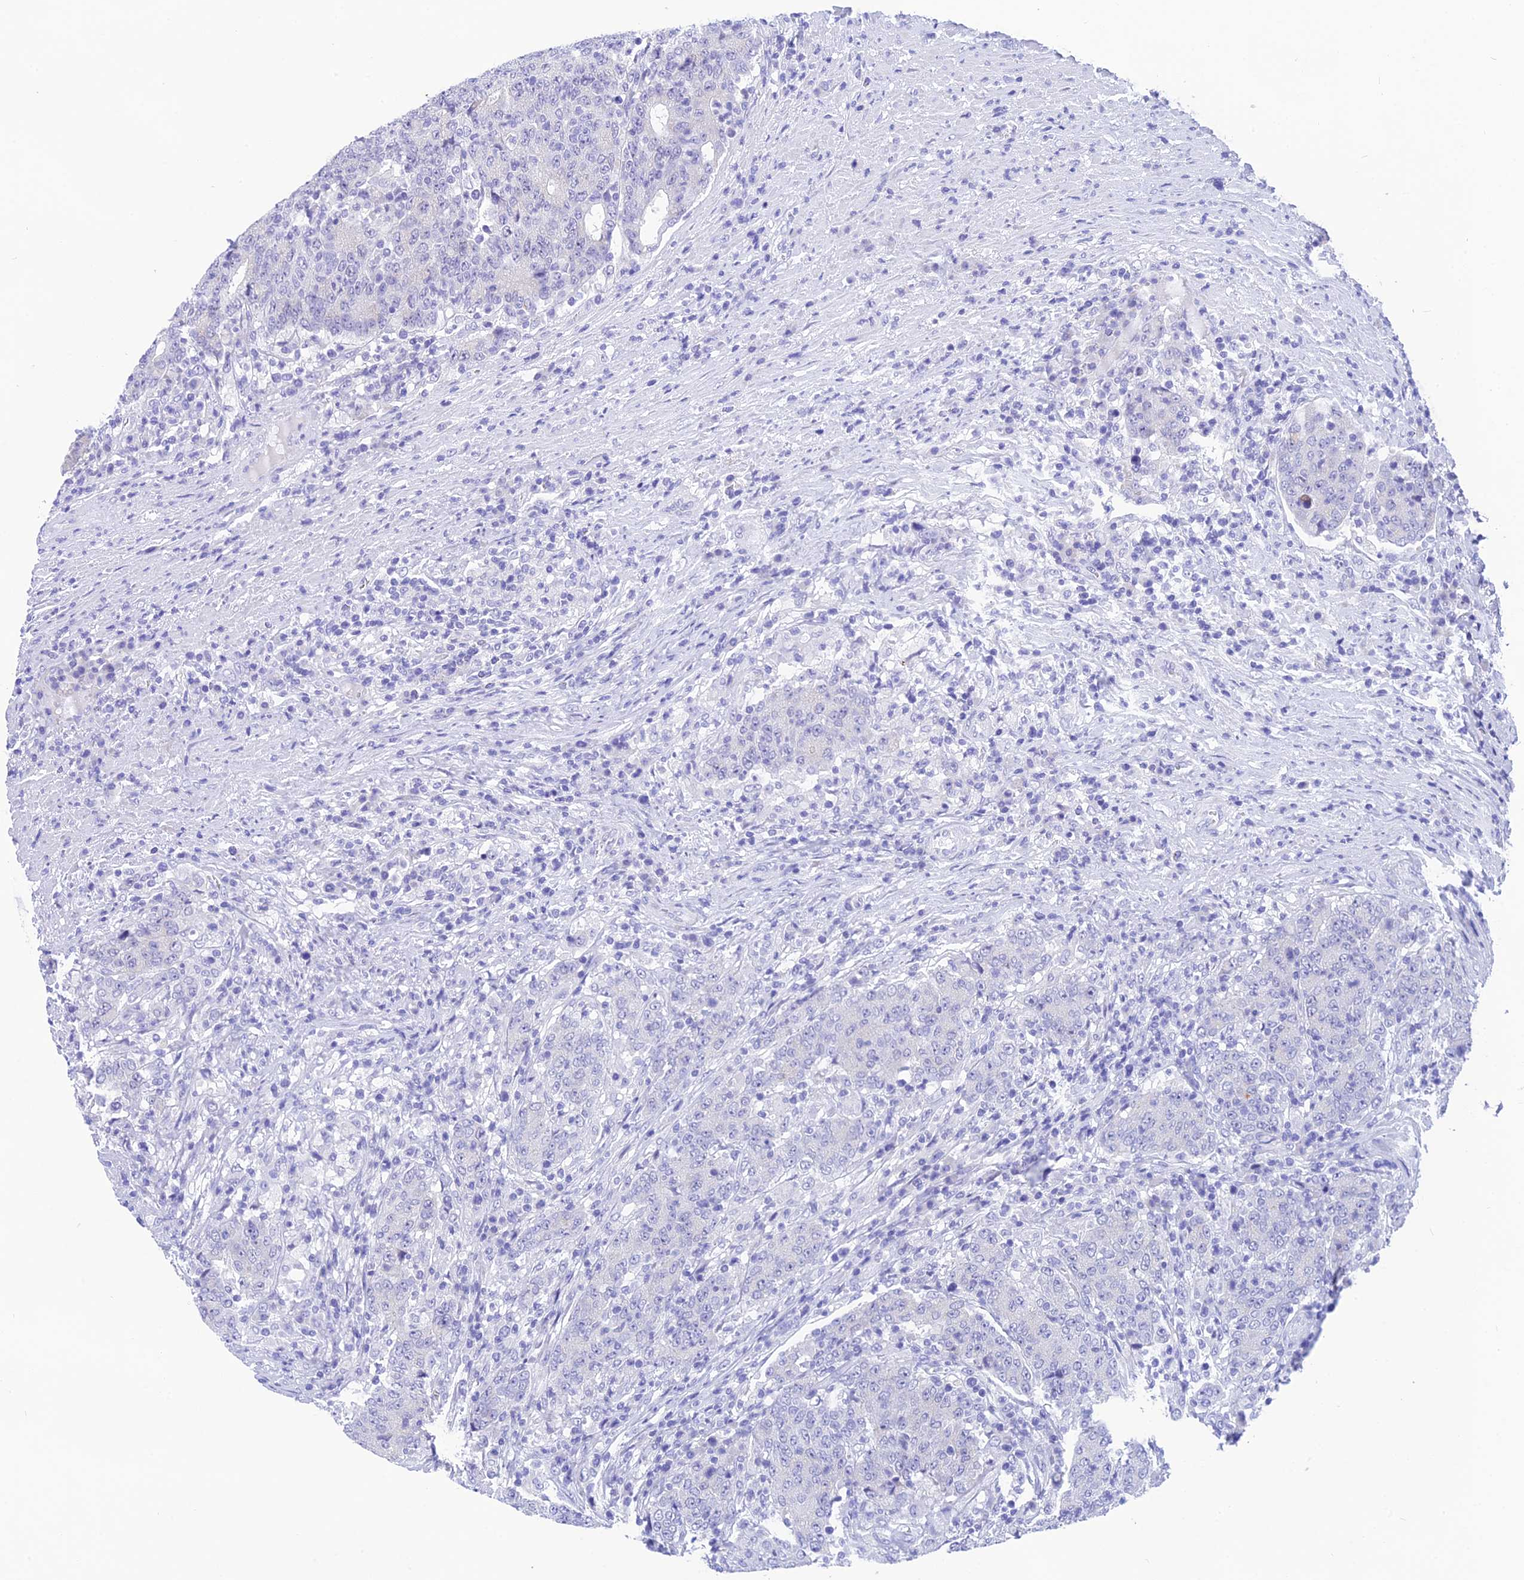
{"staining": {"intensity": "negative", "quantity": "none", "location": "none"}, "tissue": "colorectal cancer", "cell_type": "Tumor cells", "image_type": "cancer", "snomed": [{"axis": "morphology", "description": "Adenocarcinoma, NOS"}, {"axis": "topography", "description": "Colon"}], "caption": "Human colorectal adenocarcinoma stained for a protein using immunohistochemistry shows no expression in tumor cells.", "gene": "KDELR3", "patient": {"sex": "female", "age": 75}}